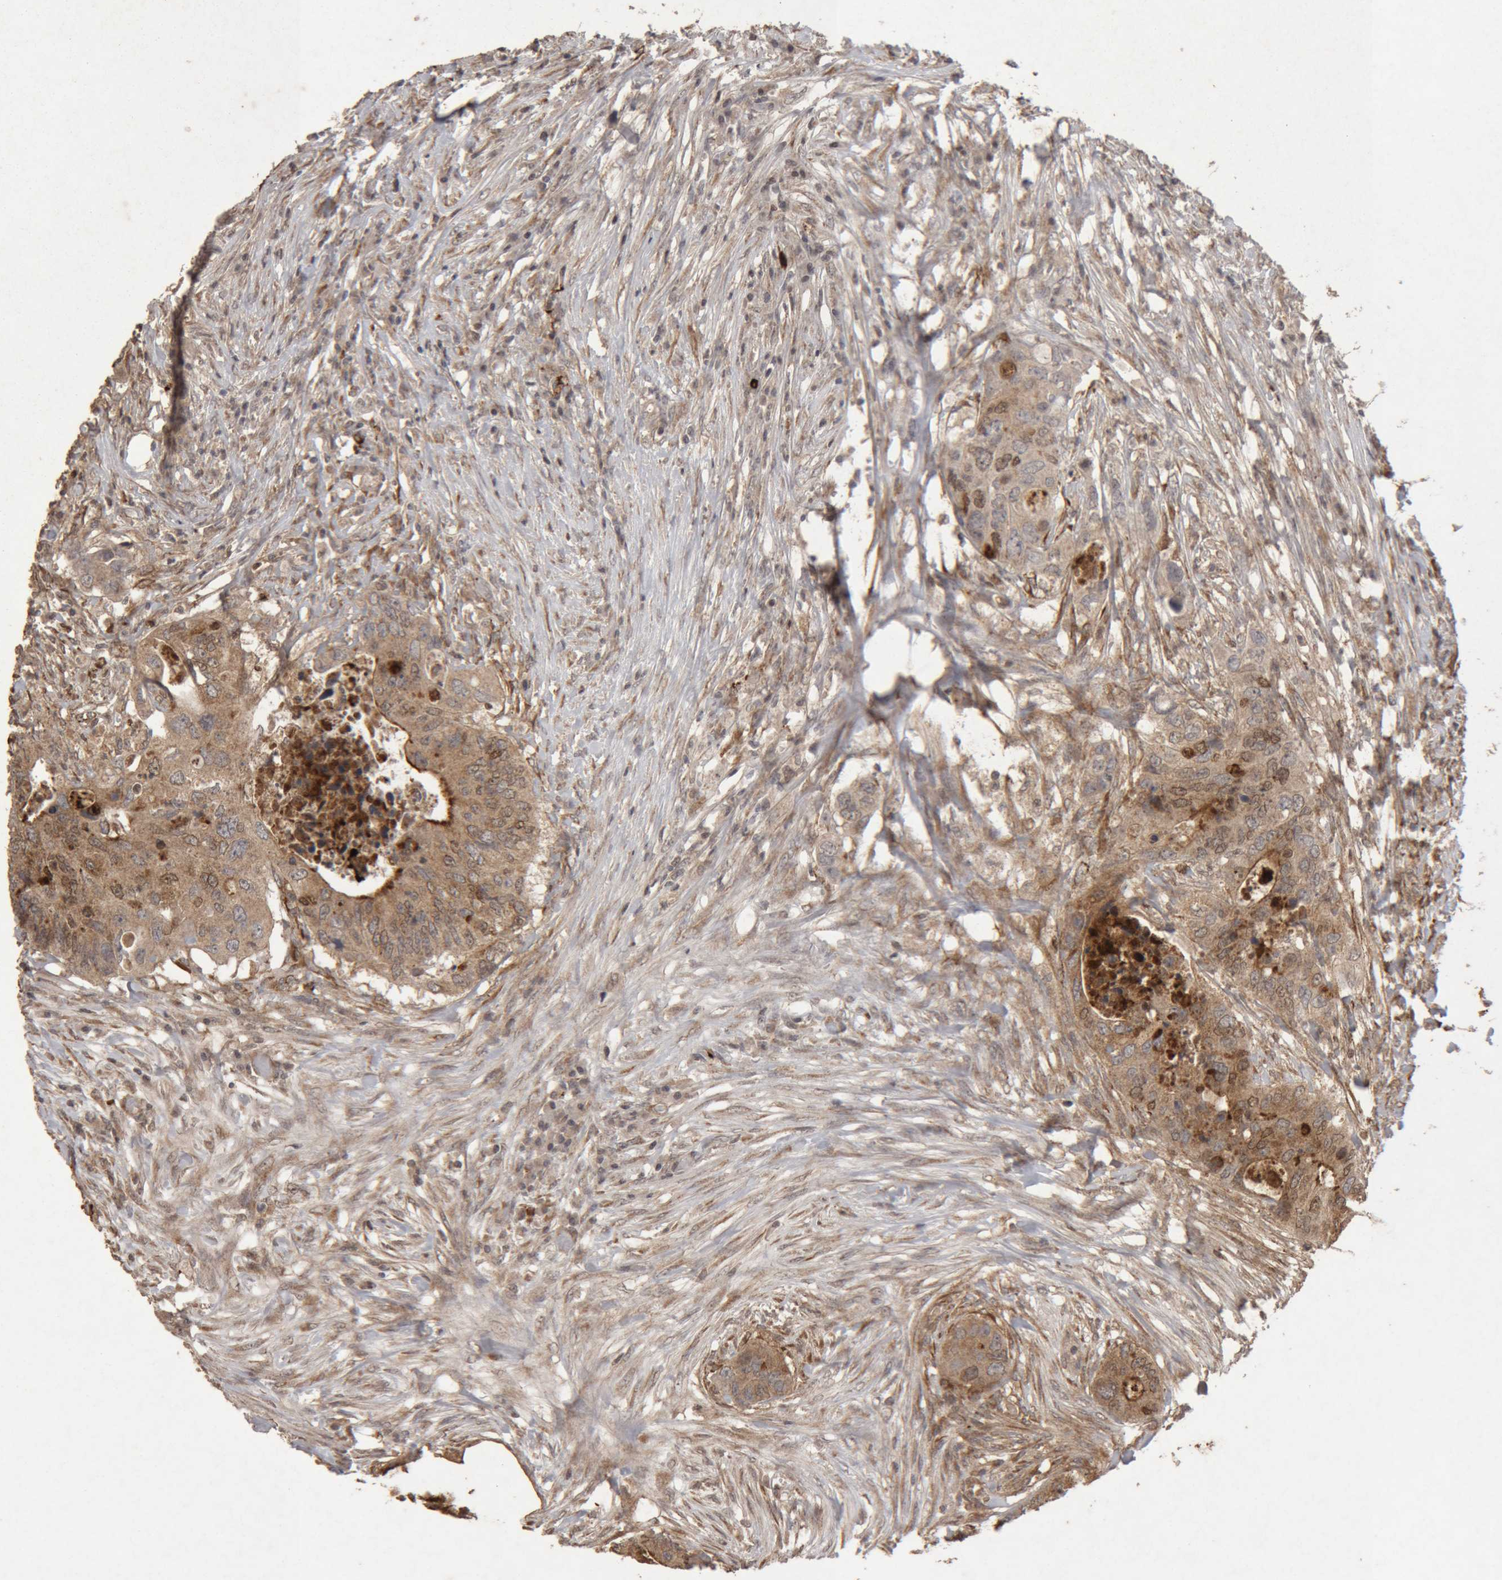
{"staining": {"intensity": "moderate", "quantity": ">75%", "location": "cytoplasmic/membranous"}, "tissue": "colorectal cancer", "cell_type": "Tumor cells", "image_type": "cancer", "snomed": [{"axis": "morphology", "description": "Adenocarcinoma, NOS"}, {"axis": "topography", "description": "Colon"}], "caption": "DAB immunohistochemical staining of colorectal cancer (adenocarcinoma) exhibits moderate cytoplasmic/membranous protein expression in approximately >75% of tumor cells.", "gene": "MEP1A", "patient": {"sex": "male", "age": 71}}